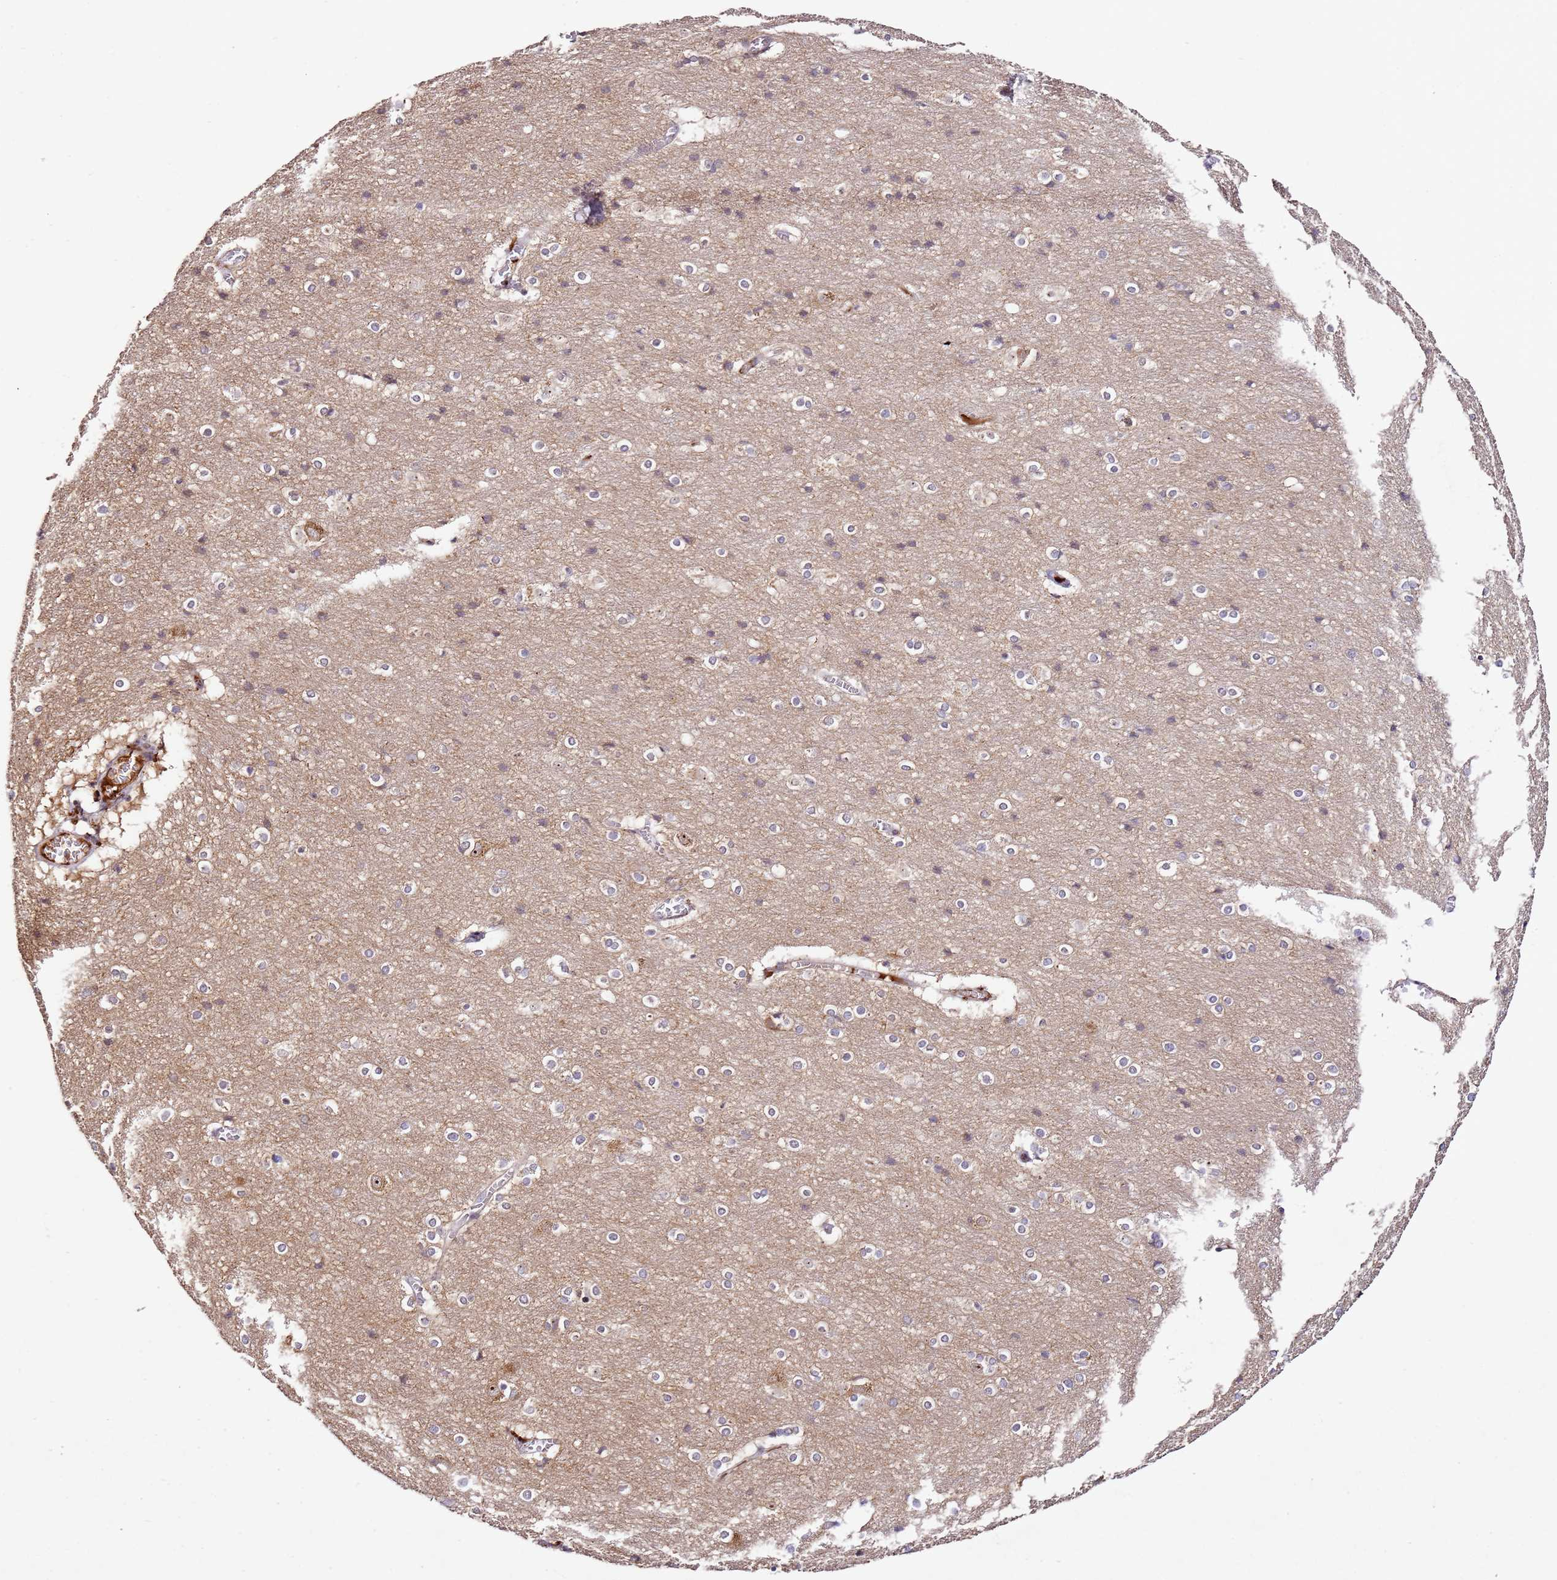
{"staining": {"intensity": "weak", "quantity": ">75%", "location": "cytoplasmic/membranous"}, "tissue": "cerebral cortex", "cell_type": "Endothelial cells", "image_type": "normal", "snomed": [{"axis": "morphology", "description": "Normal tissue, NOS"}, {"axis": "topography", "description": "Cerebral cortex"}], "caption": "The photomicrograph exhibits staining of normal cerebral cortex, revealing weak cytoplasmic/membranous protein positivity (brown color) within endothelial cells.", "gene": "DDX27", "patient": {"sex": "male", "age": 54}}